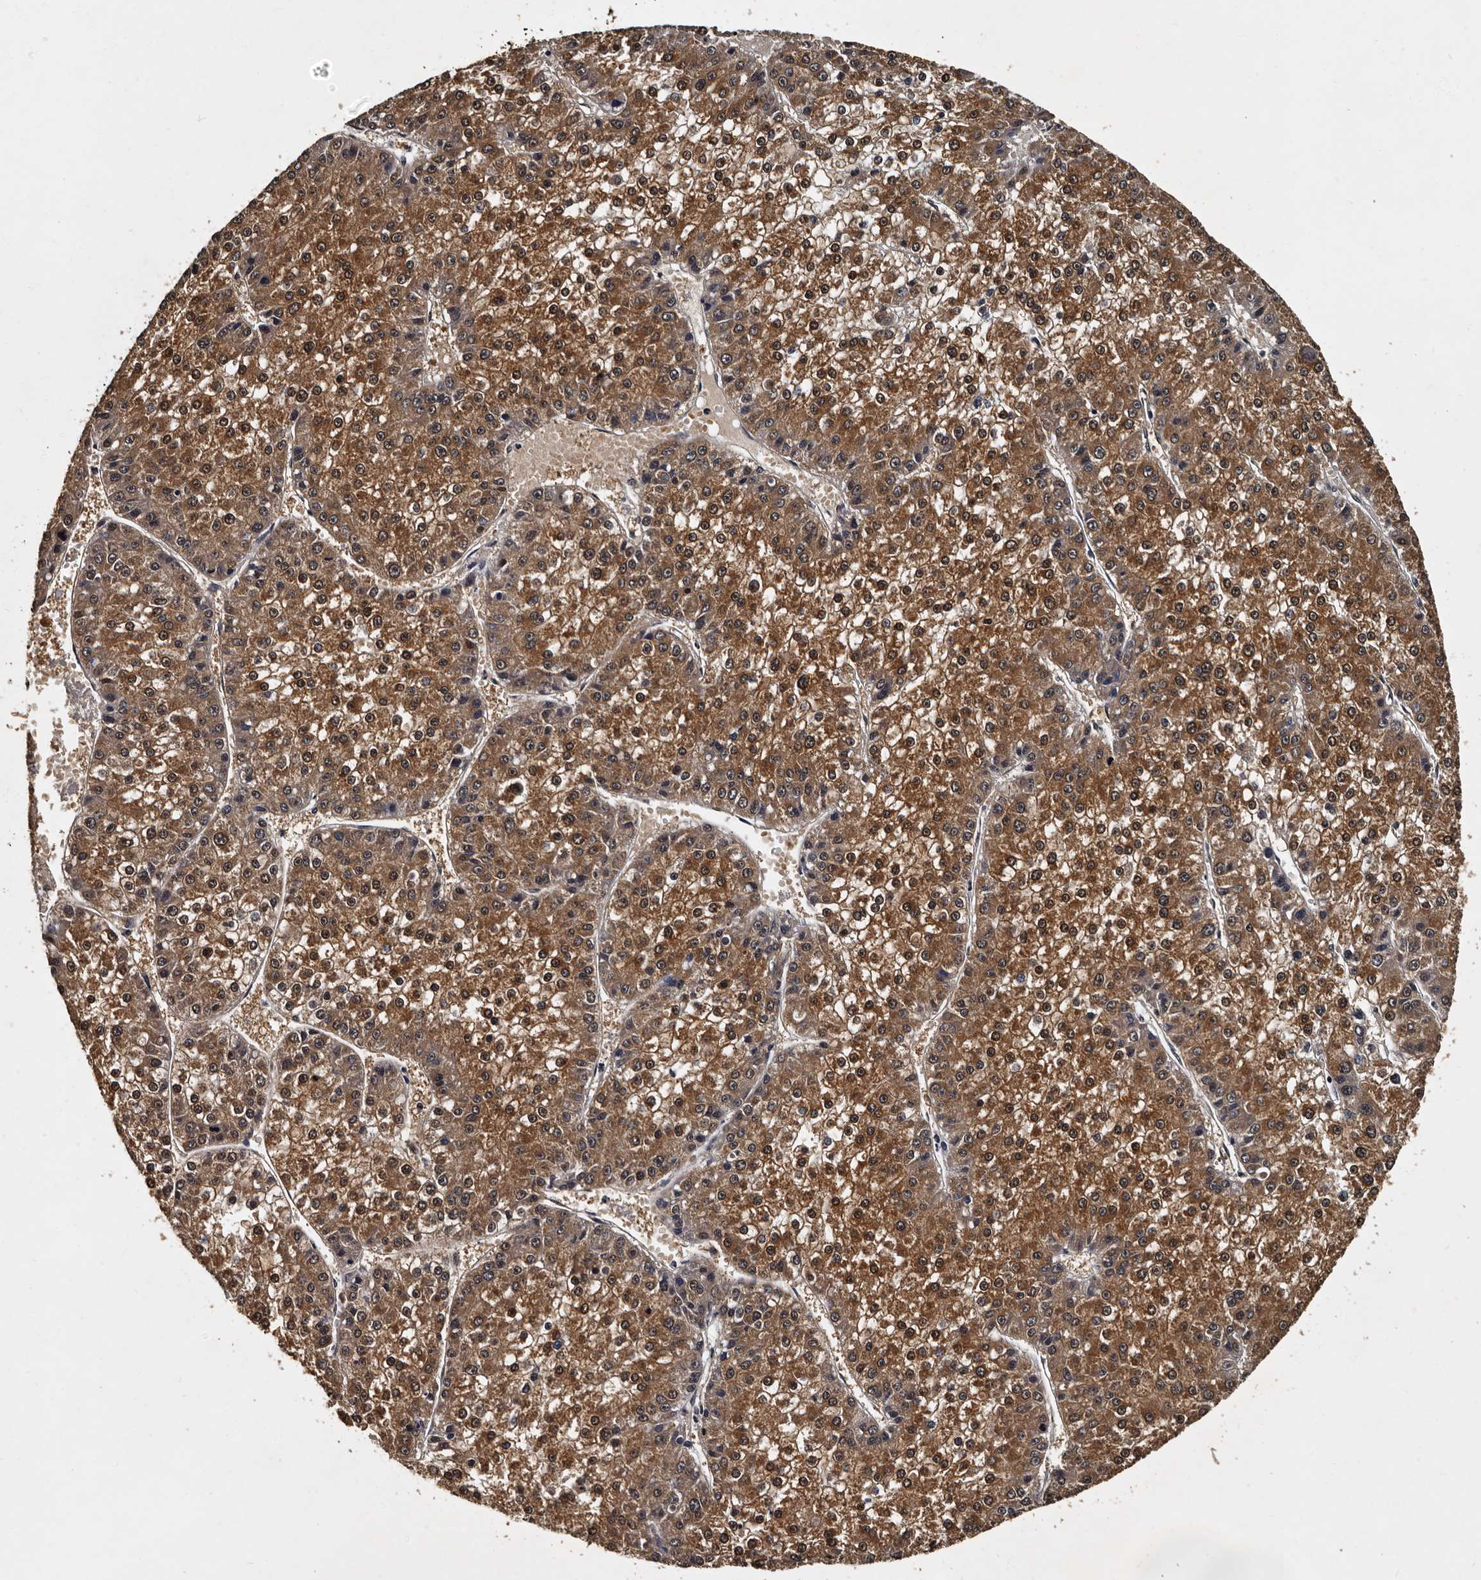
{"staining": {"intensity": "moderate", "quantity": ">75%", "location": "cytoplasmic/membranous,nuclear"}, "tissue": "liver cancer", "cell_type": "Tumor cells", "image_type": "cancer", "snomed": [{"axis": "morphology", "description": "Carcinoma, Hepatocellular, NOS"}, {"axis": "topography", "description": "Liver"}], "caption": "This histopathology image reveals immunohistochemistry (IHC) staining of liver cancer, with medium moderate cytoplasmic/membranous and nuclear staining in about >75% of tumor cells.", "gene": "CPNE3", "patient": {"sex": "female", "age": 73}}